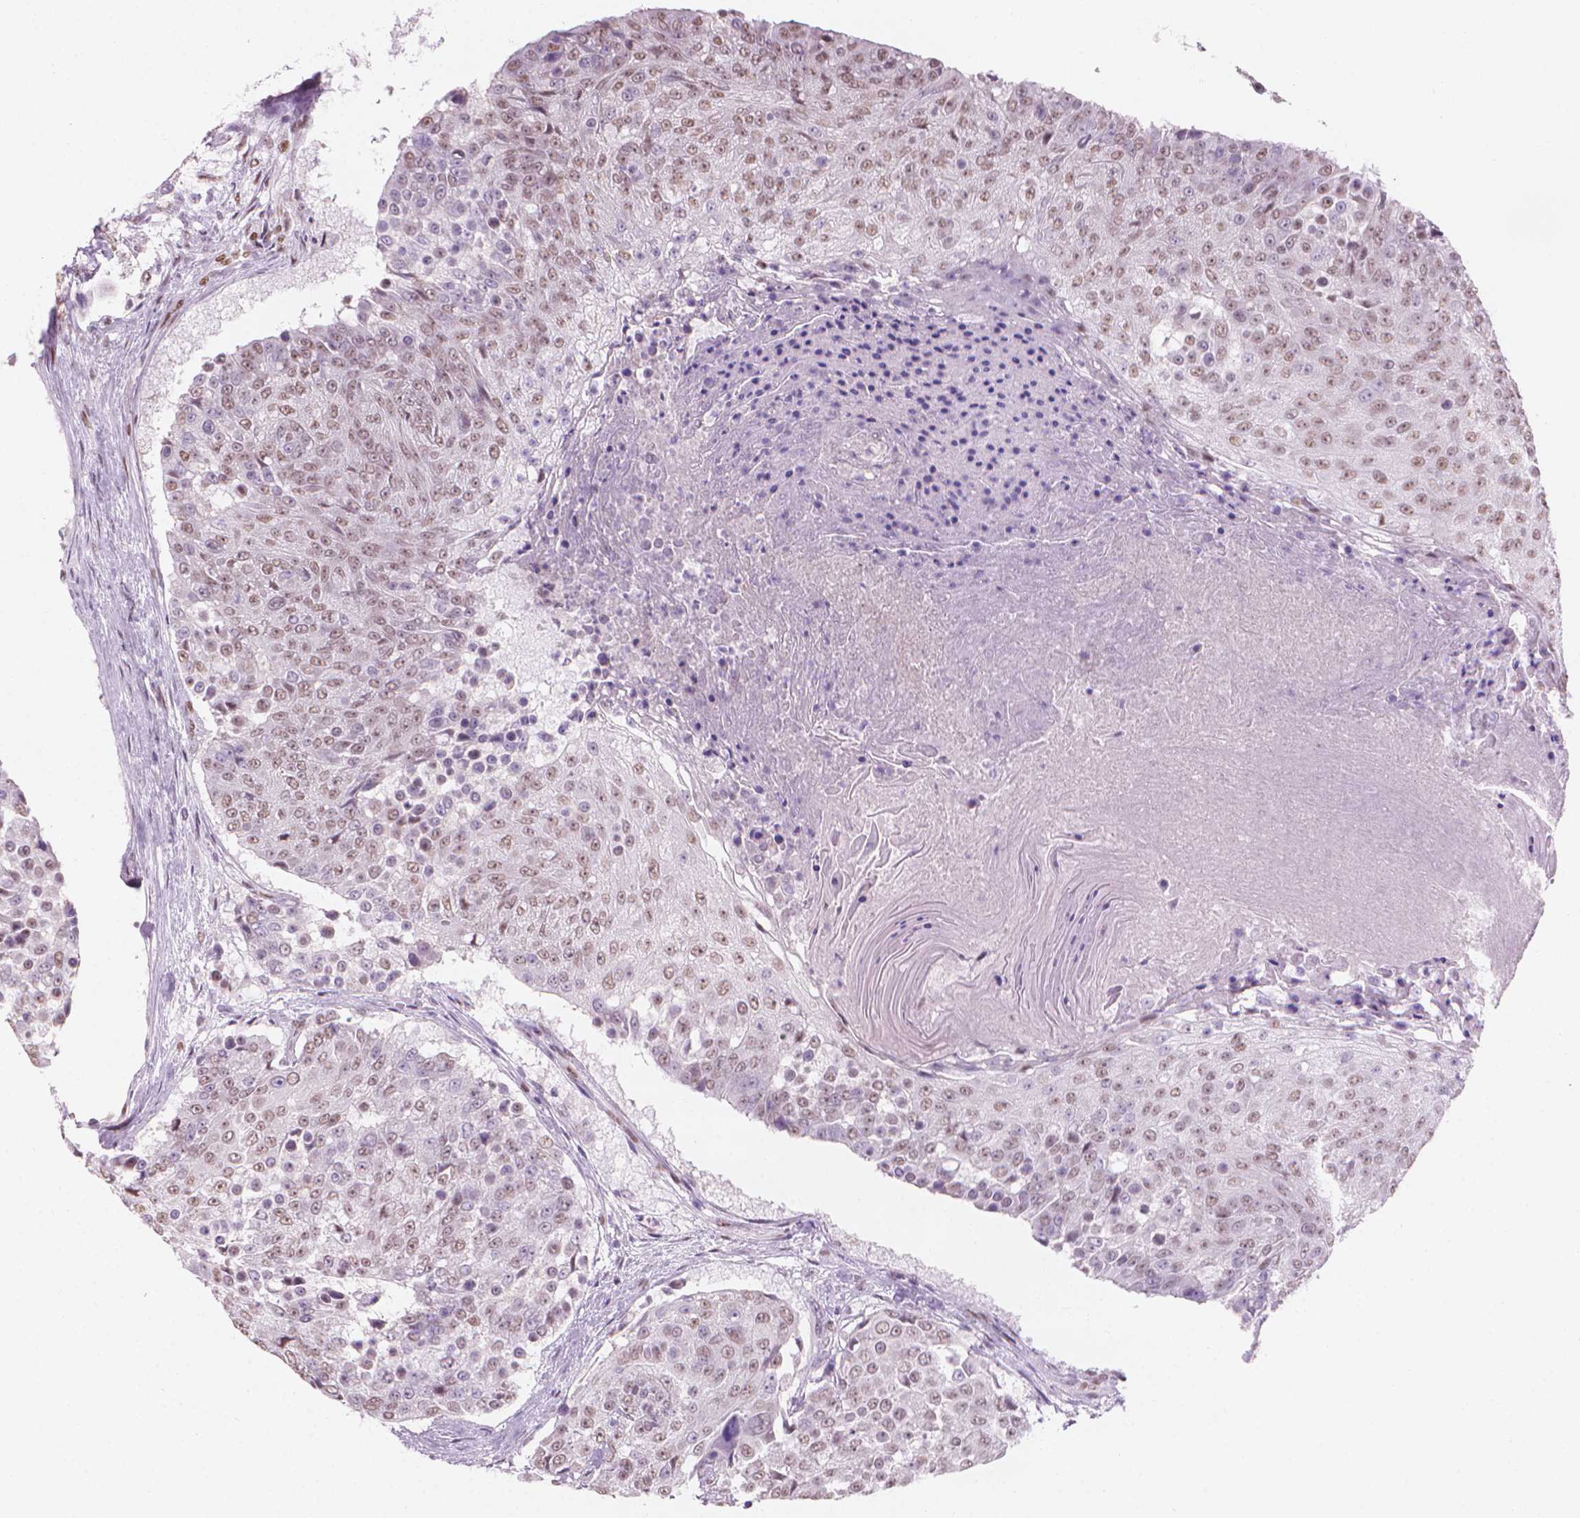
{"staining": {"intensity": "moderate", "quantity": ">75%", "location": "nuclear"}, "tissue": "urothelial cancer", "cell_type": "Tumor cells", "image_type": "cancer", "snomed": [{"axis": "morphology", "description": "Urothelial carcinoma, High grade"}, {"axis": "topography", "description": "Urinary bladder"}], "caption": "This photomicrograph displays immunohistochemistry staining of human urothelial cancer, with medium moderate nuclear positivity in approximately >75% of tumor cells.", "gene": "PIAS2", "patient": {"sex": "female", "age": 63}}